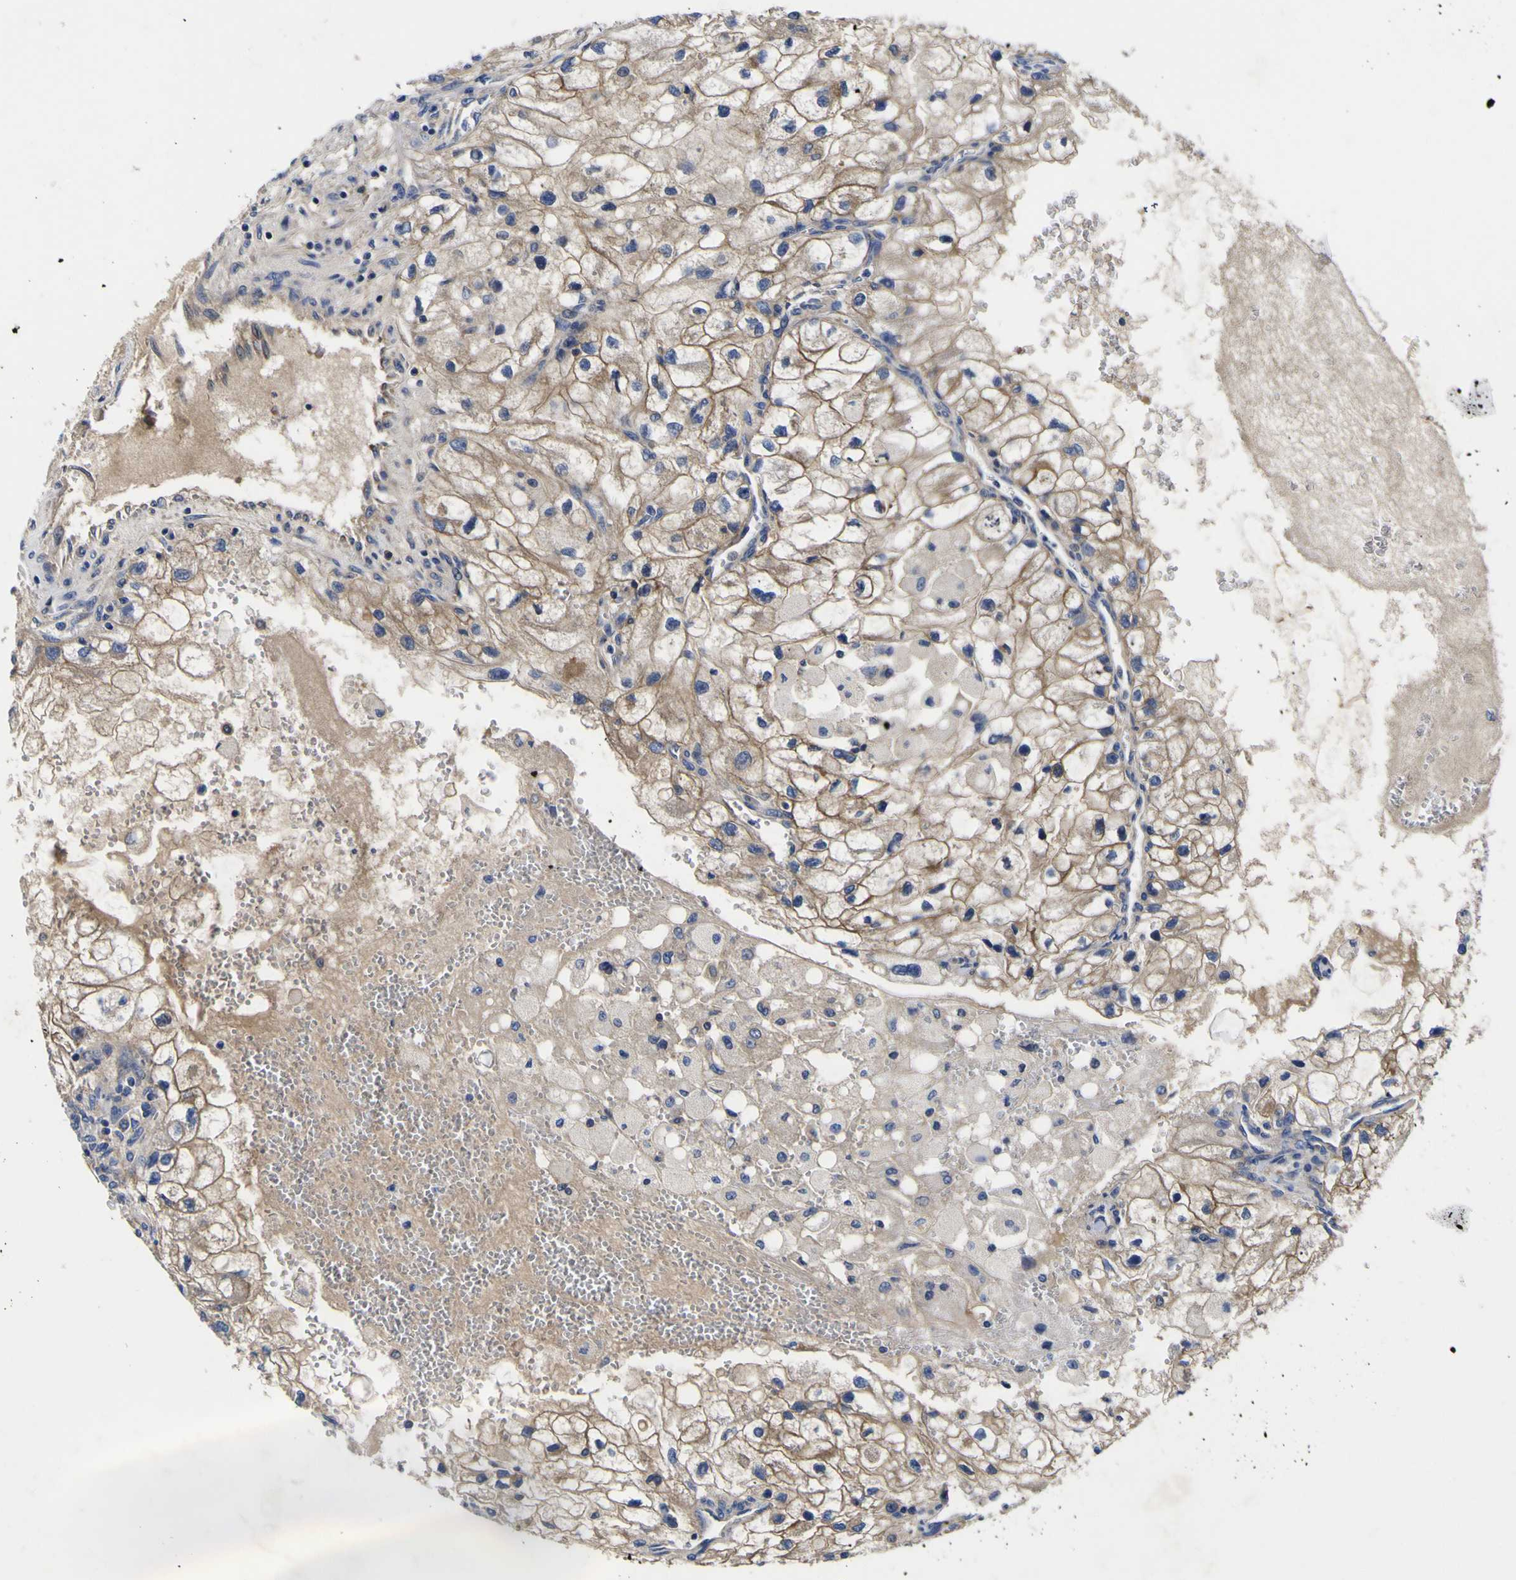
{"staining": {"intensity": "weak", "quantity": "25%-75%", "location": "cytoplasmic/membranous"}, "tissue": "renal cancer", "cell_type": "Tumor cells", "image_type": "cancer", "snomed": [{"axis": "morphology", "description": "Adenocarcinoma, NOS"}, {"axis": "topography", "description": "Kidney"}], "caption": "Adenocarcinoma (renal) was stained to show a protein in brown. There is low levels of weak cytoplasmic/membranous staining in approximately 25%-75% of tumor cells.", "gene": "VASN", "patient": {"sex": "female", "age": 70}}